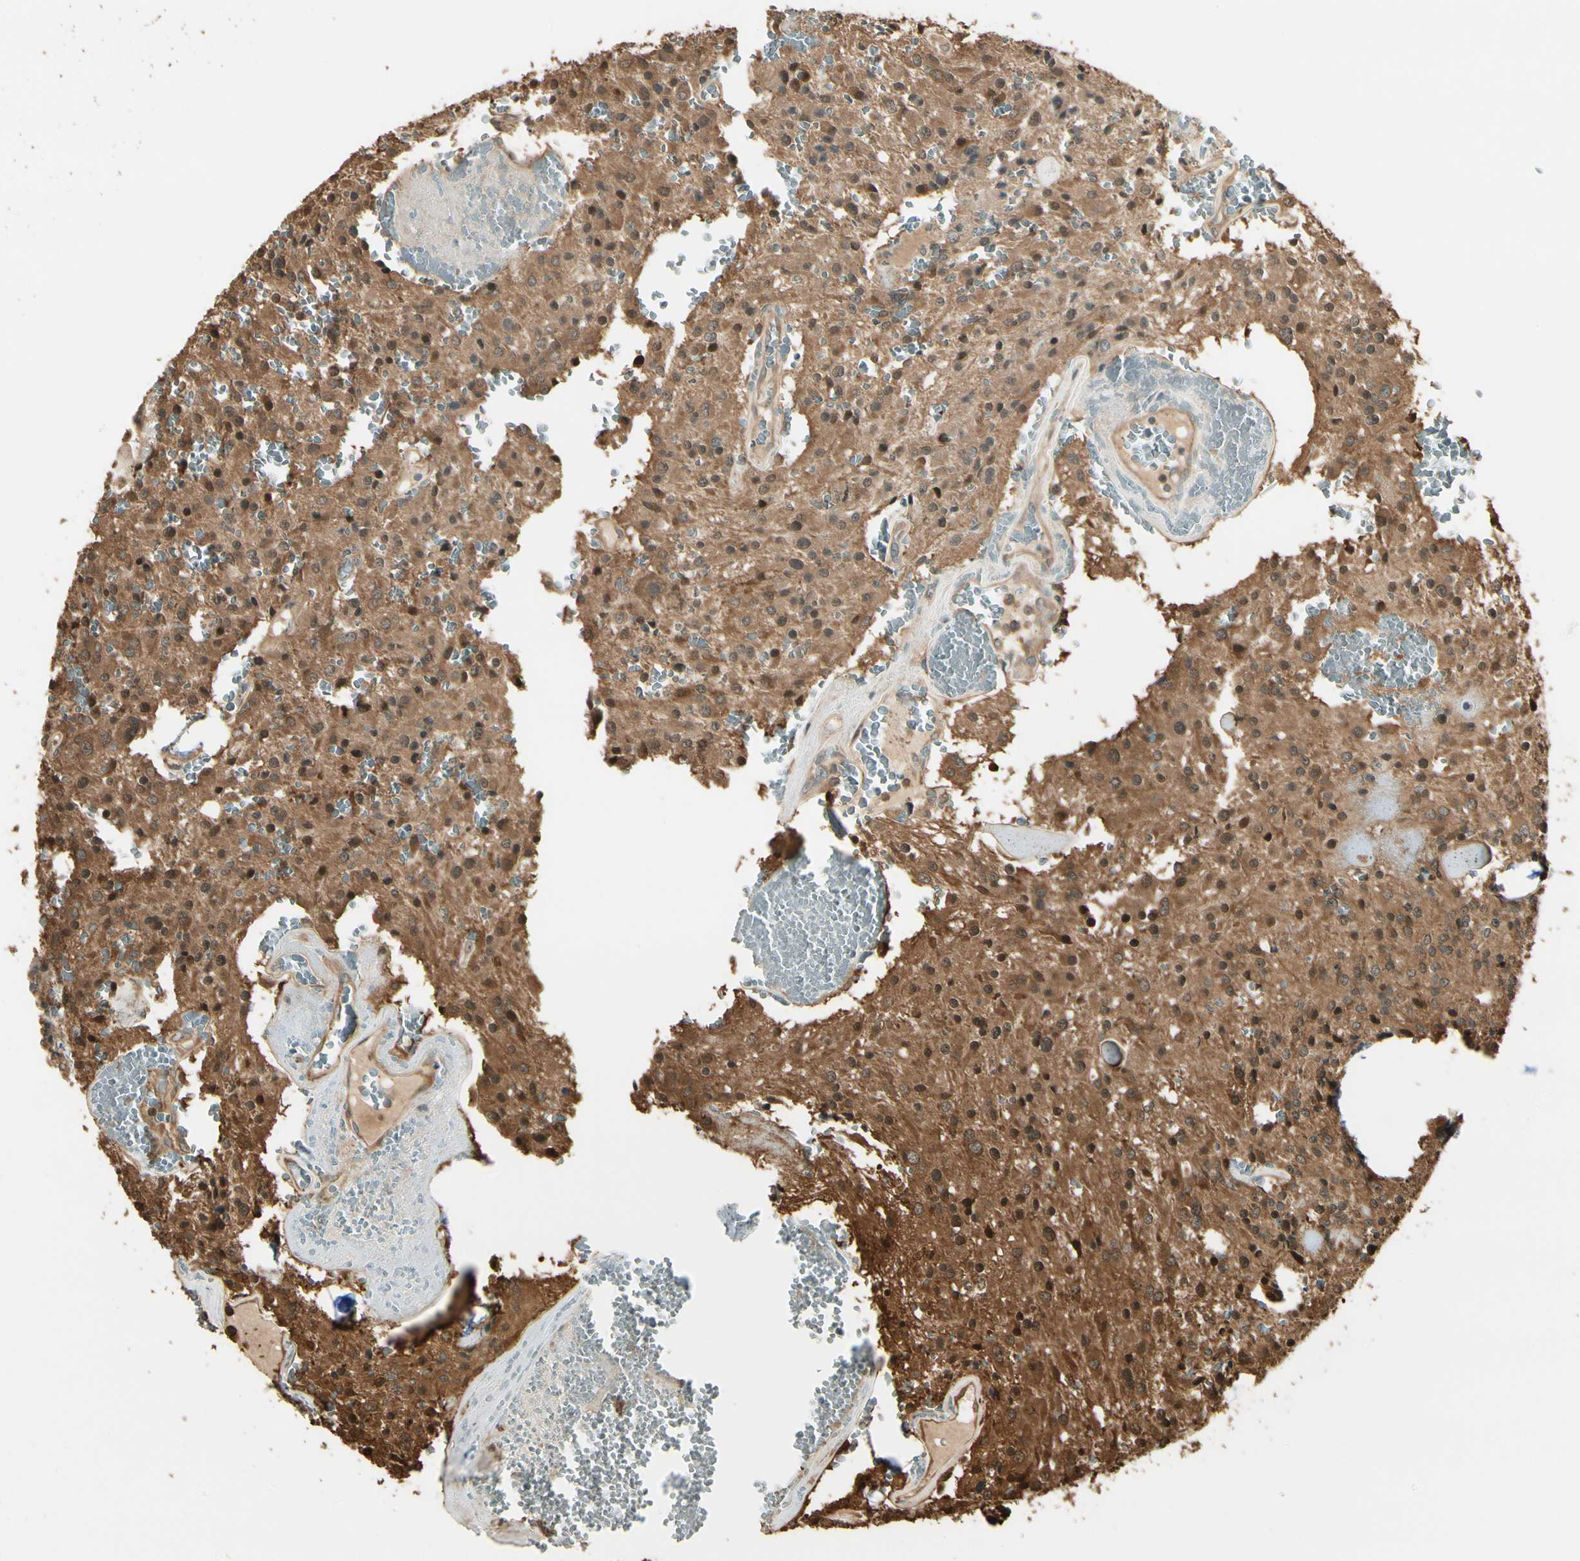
{"staining": {"intensity": "moderate", "quantity": ">75%", "location": "cytoplasmic/membranous,nuclear"}, "tissue": "glioma", "cell_type": "Tumor cells", "image_type": "cancer", "snomed": [{"axis": "morphology", "description": "Glioma, malignant, Low grade"}, {"axis": "topography", "description": "Brain"}], "caption": "Protein expression analysis of human glioma reveals moderate cytoplasmic/membranous and nuclear positivity in about >75% of tumor cells. The staining is performed using DAB (3,3'-diaminobenzidine) brown chromogen to label protein expression. The nuclei are counter-stained blue using hematoxylin.", "gene": "YWHAE", "patient": {"sex": "male", "age": 58}}